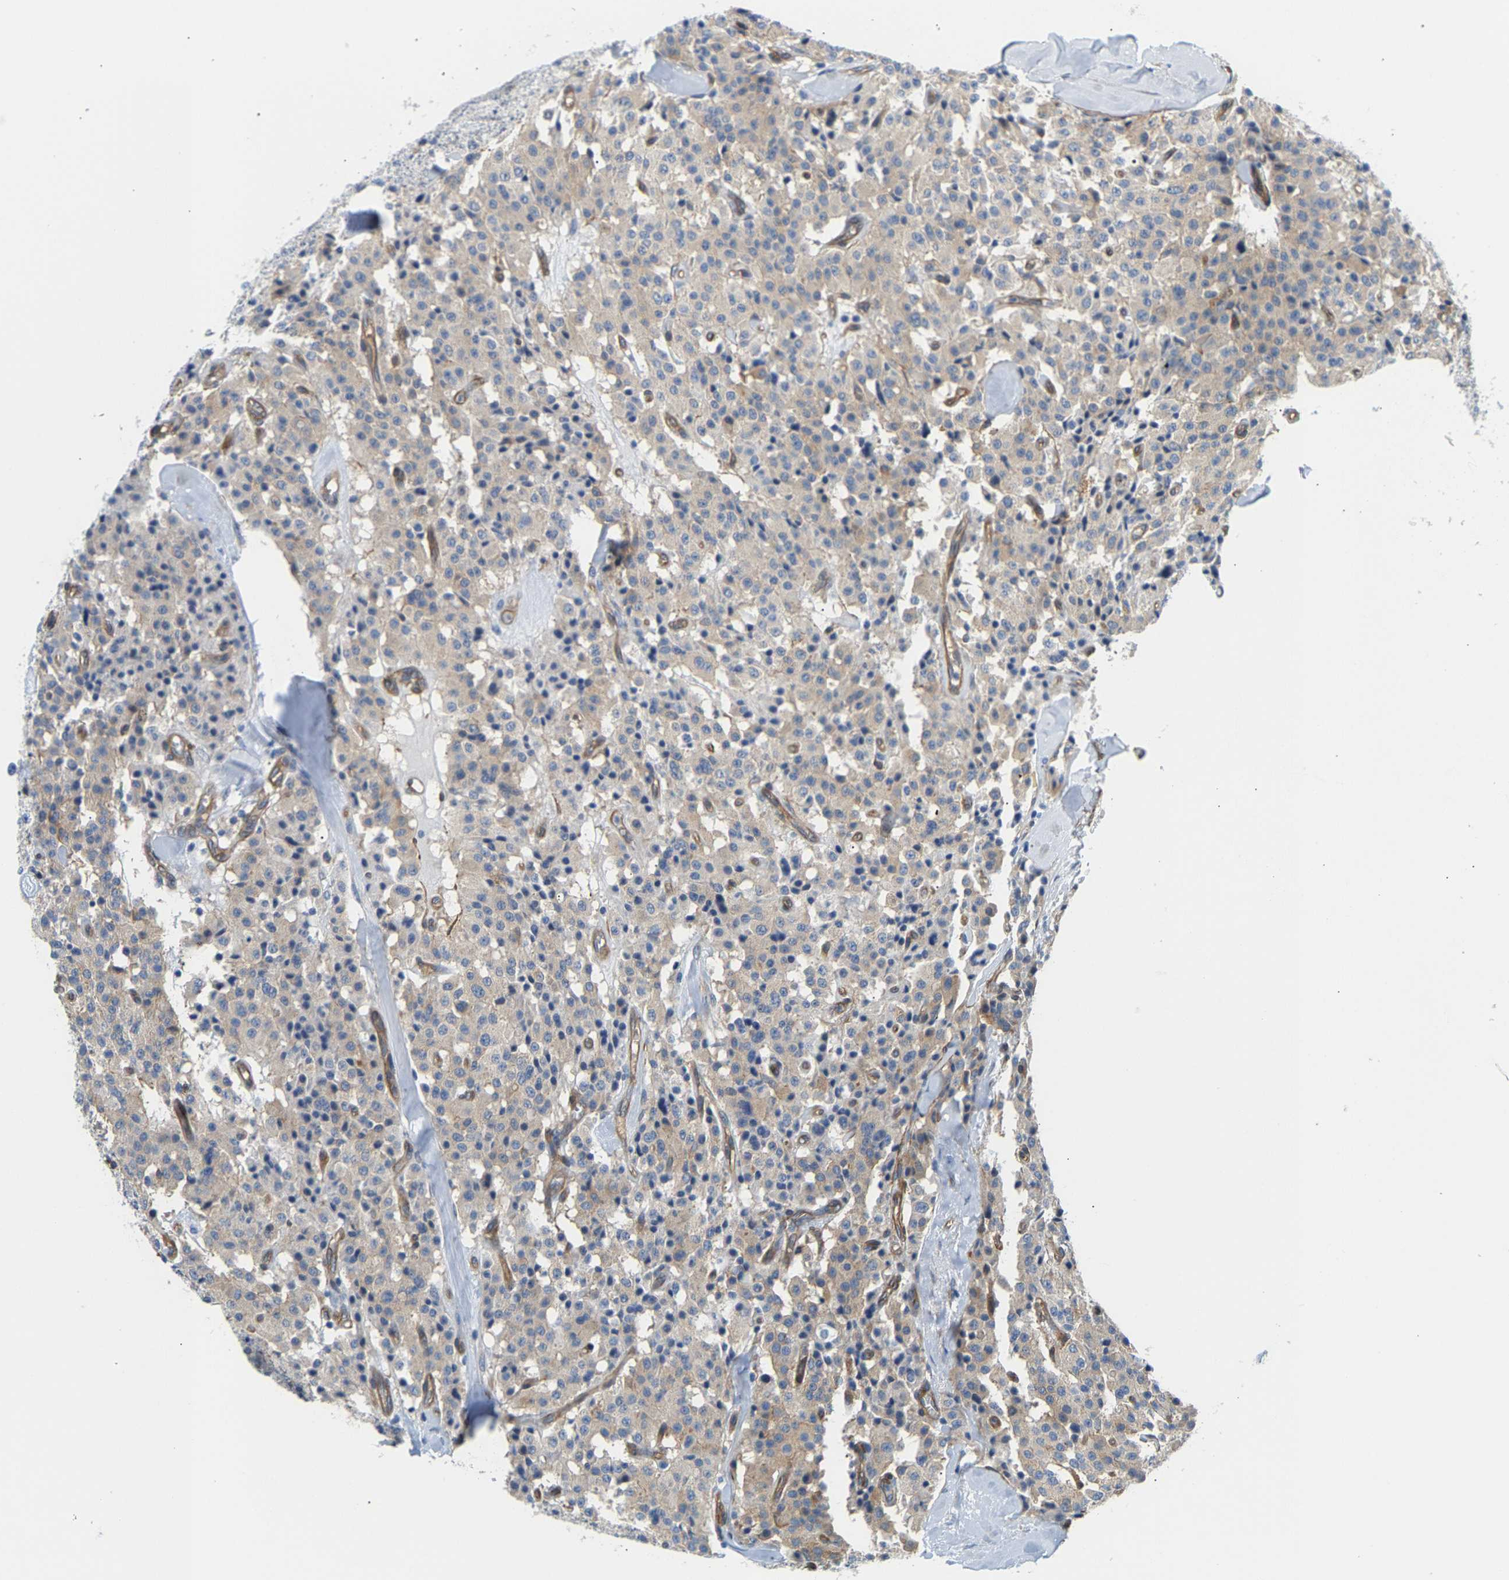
{"staining": {"intensity": "weak", "quantity": "<25%", "location": "cytoplasmic/membranous"}, "tissue": "carcinoid", "cell_type": "Tumor cells", "image_type": "cancer", "snomed": [{"axis": "morphology", "description": "Carcinoid, malignant, NOS"}, {"axis": "topography", "description": "Lung"}], "caption": "DAB immunohistochemical staining of malignant carcinoid demonstrates no significant staining in tumor cells.", "gene": "PAWR", "patient": {"sex": "male", "age": 30}}